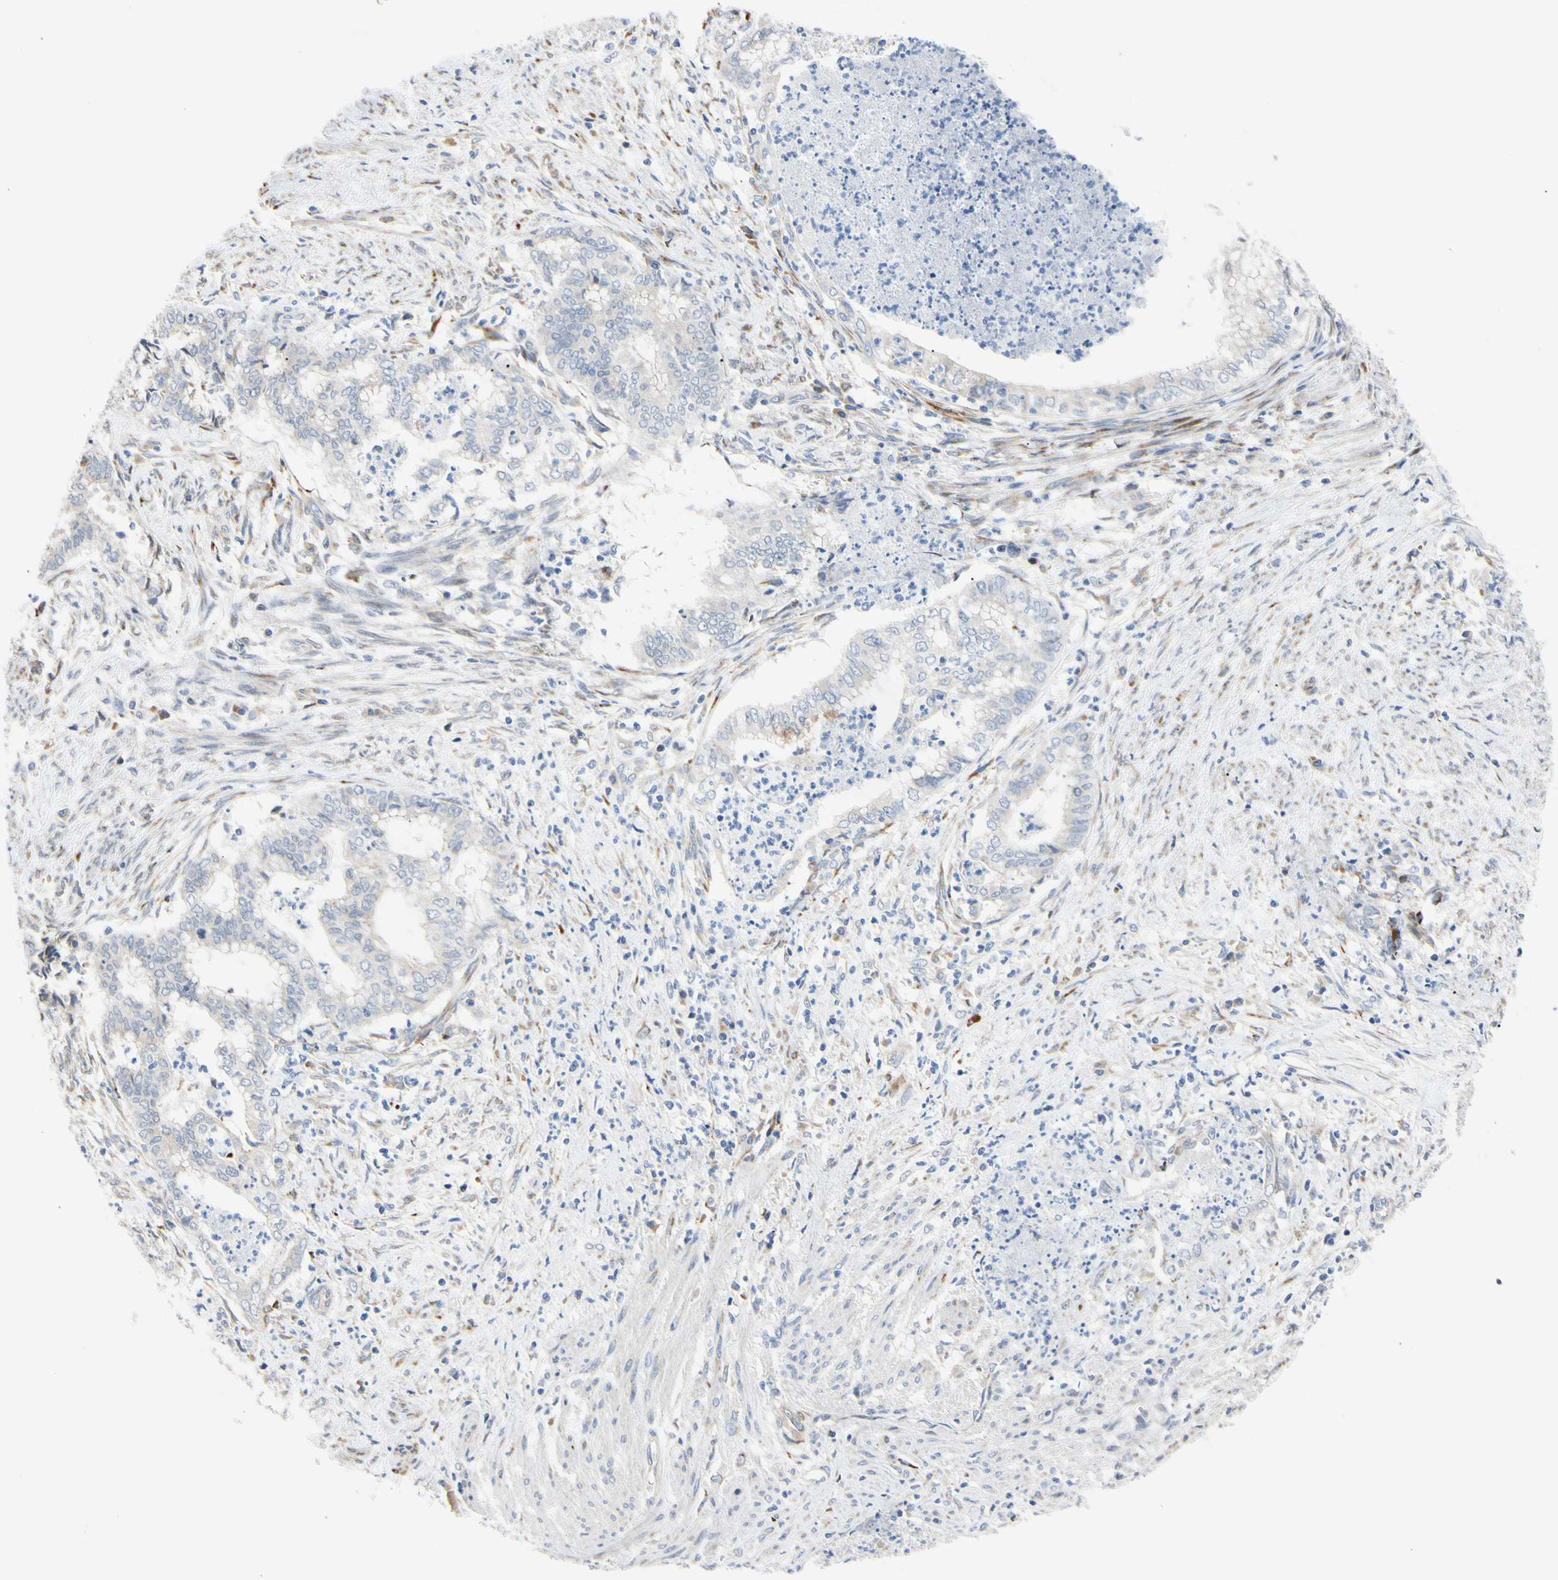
{"staining": {"intensity": "negative", "quantity": "none", "location": "none"}, "tissue": "endometrial cancer", "cell_type": "Tumor cells", "image_type": "cancer", "snomed": [{"axis": "morphology", "description": "Necrosis, NOS"}, {"axis": "morphology", "description": "Adenocarcinoma, NOS"}, {"axis": "topography", "description": "Endometrium"}], "caption": "The image reveals no significant staining in tumor cells of endometrial cancer (adenocarcinoma).", "gene": "ZNF236", "patient": {"sex": "female", "age": 79}}